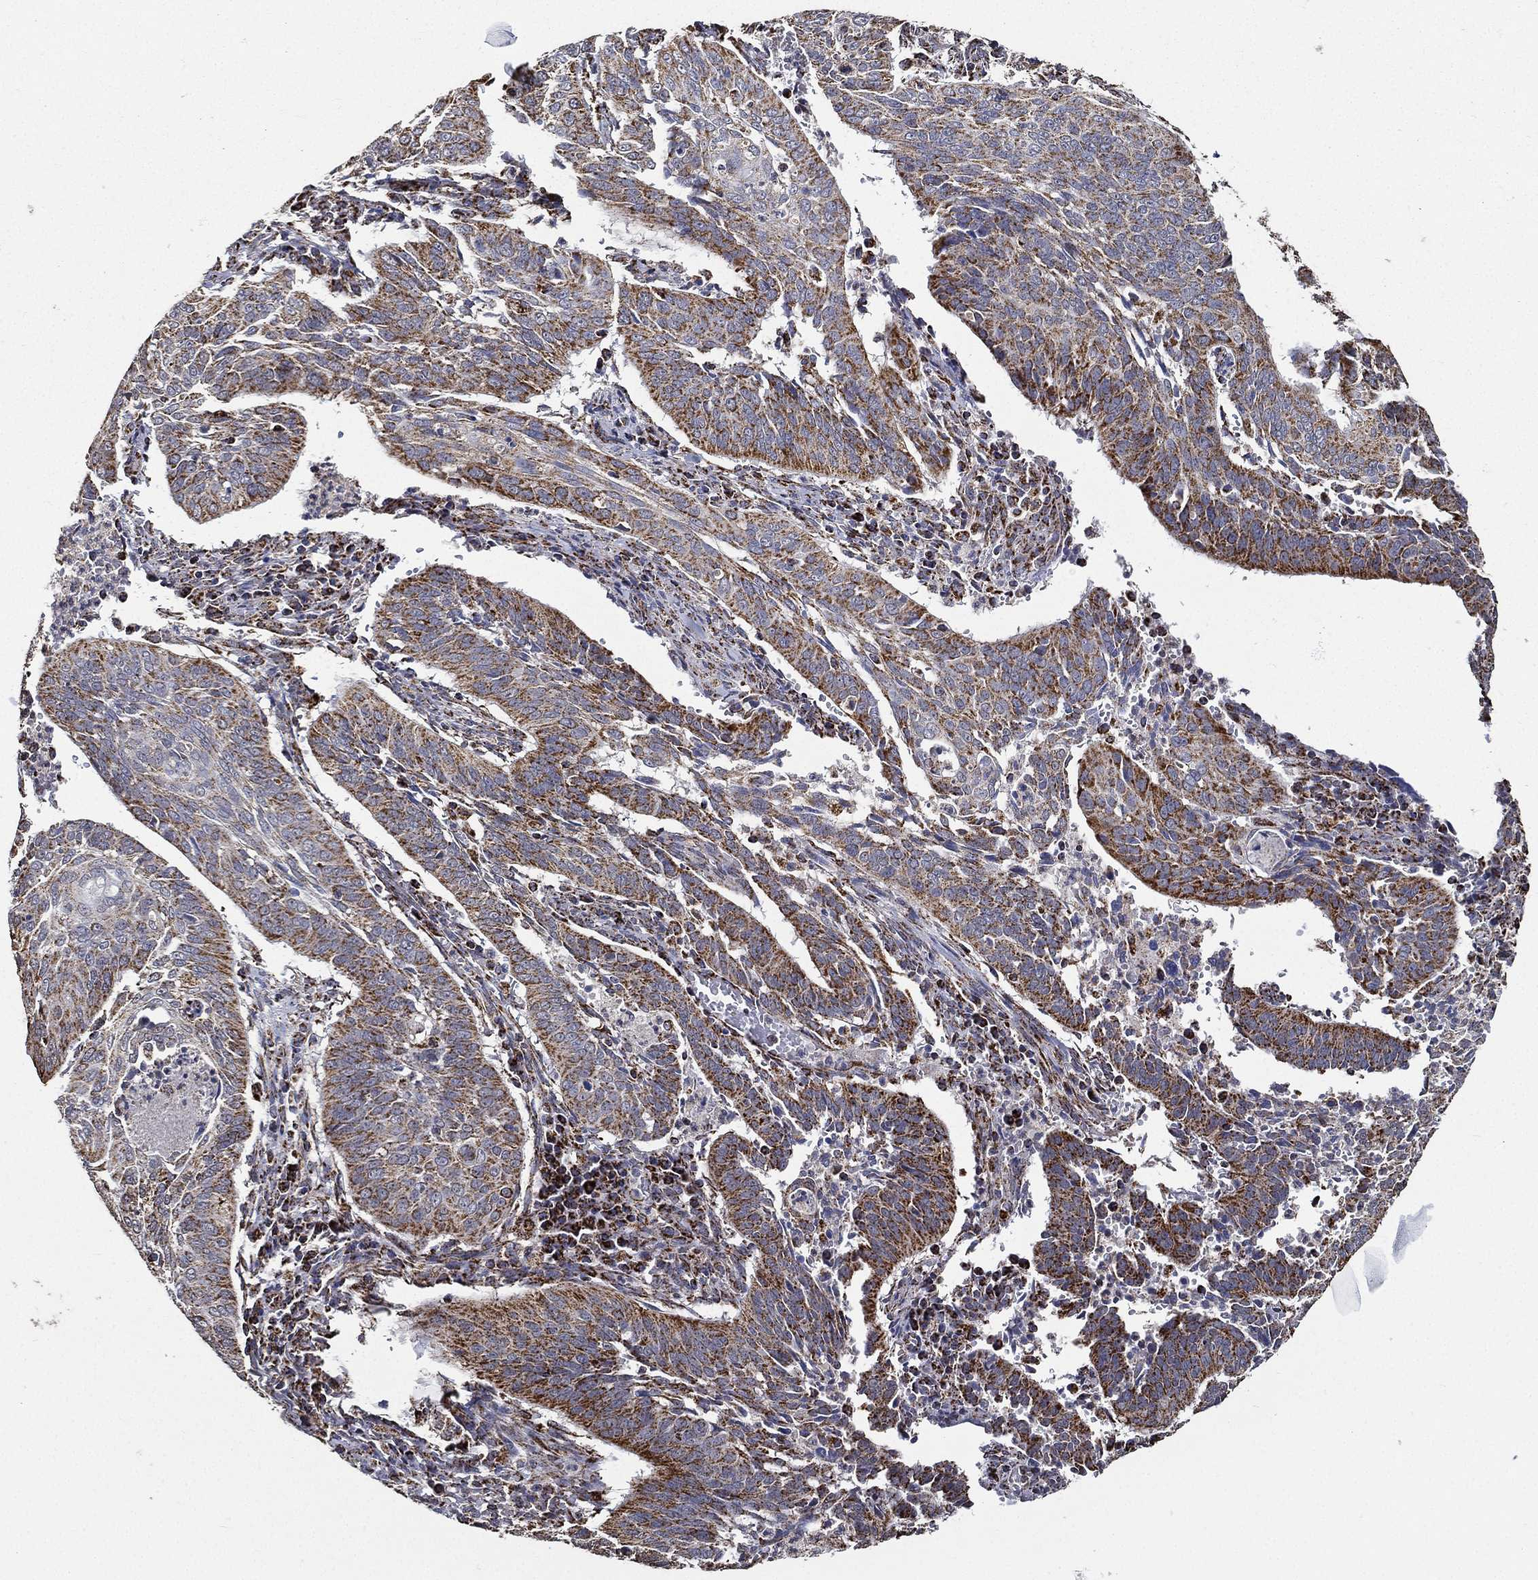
{"staining": {"intensity": "strong", "quantity": ">75%", "location": "cytoplasmic/membranous"}, "tissue": "cervical cancer", "cell_type": "Tumor cells", "image_type": "cancer", "snomed": [{"axis": "morphology", "description": "Normal tissue, NOS"}, {"axis": "morphology", "description": "Squamous cell carcinoma, NOS"}, {"axis": "topography", "description": "Cervix"}], "caption": "Tumor cells display high levels of strong cytoplasmic/membranous staining in approximately >75% of cells in human cervical cancer (squamous cell carcinoma).", "gene": "NDUFAB1", "patient": {"sex": "female", "age": 39}}